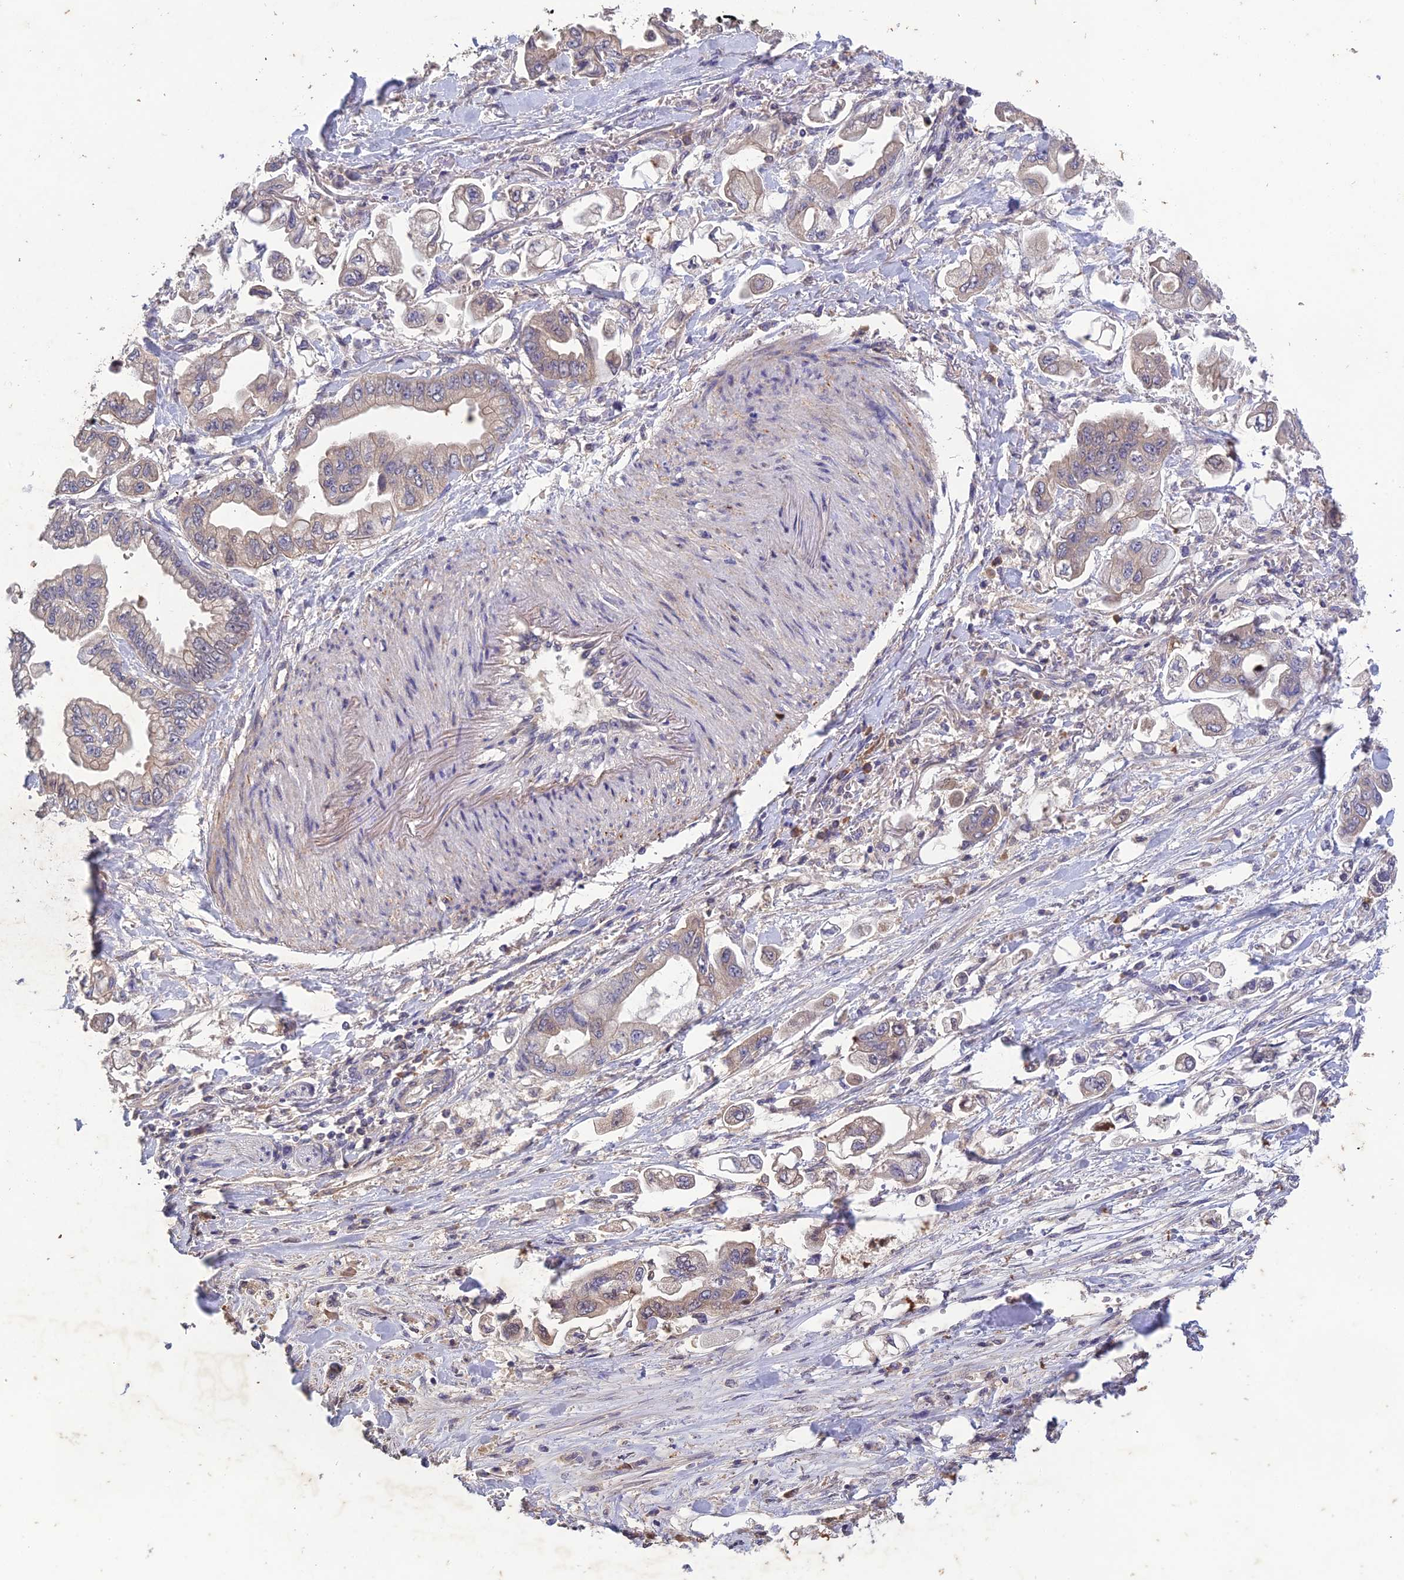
{"staining": {"intensity": "weak", "quantity": "25%-75%", "location": "cytoplasmic/membranous"}, "tissue": "stomach cancer", "cell_type": "Tumor cells", "image_type": "cancer", "snomed": [{"axis": "morphology", "description": "Adenocarcinoma, NOS"}, {"axis": "topography", "description": "Stomach"}], "caption": "The immunohistochemical stain highlights weak cytoplasmic/membranous expression in tumor cells of adenocarcinoma (stomach) tissue.", "gene": "SLC39A13", "patient": {"sex": "male", "age": 62}}